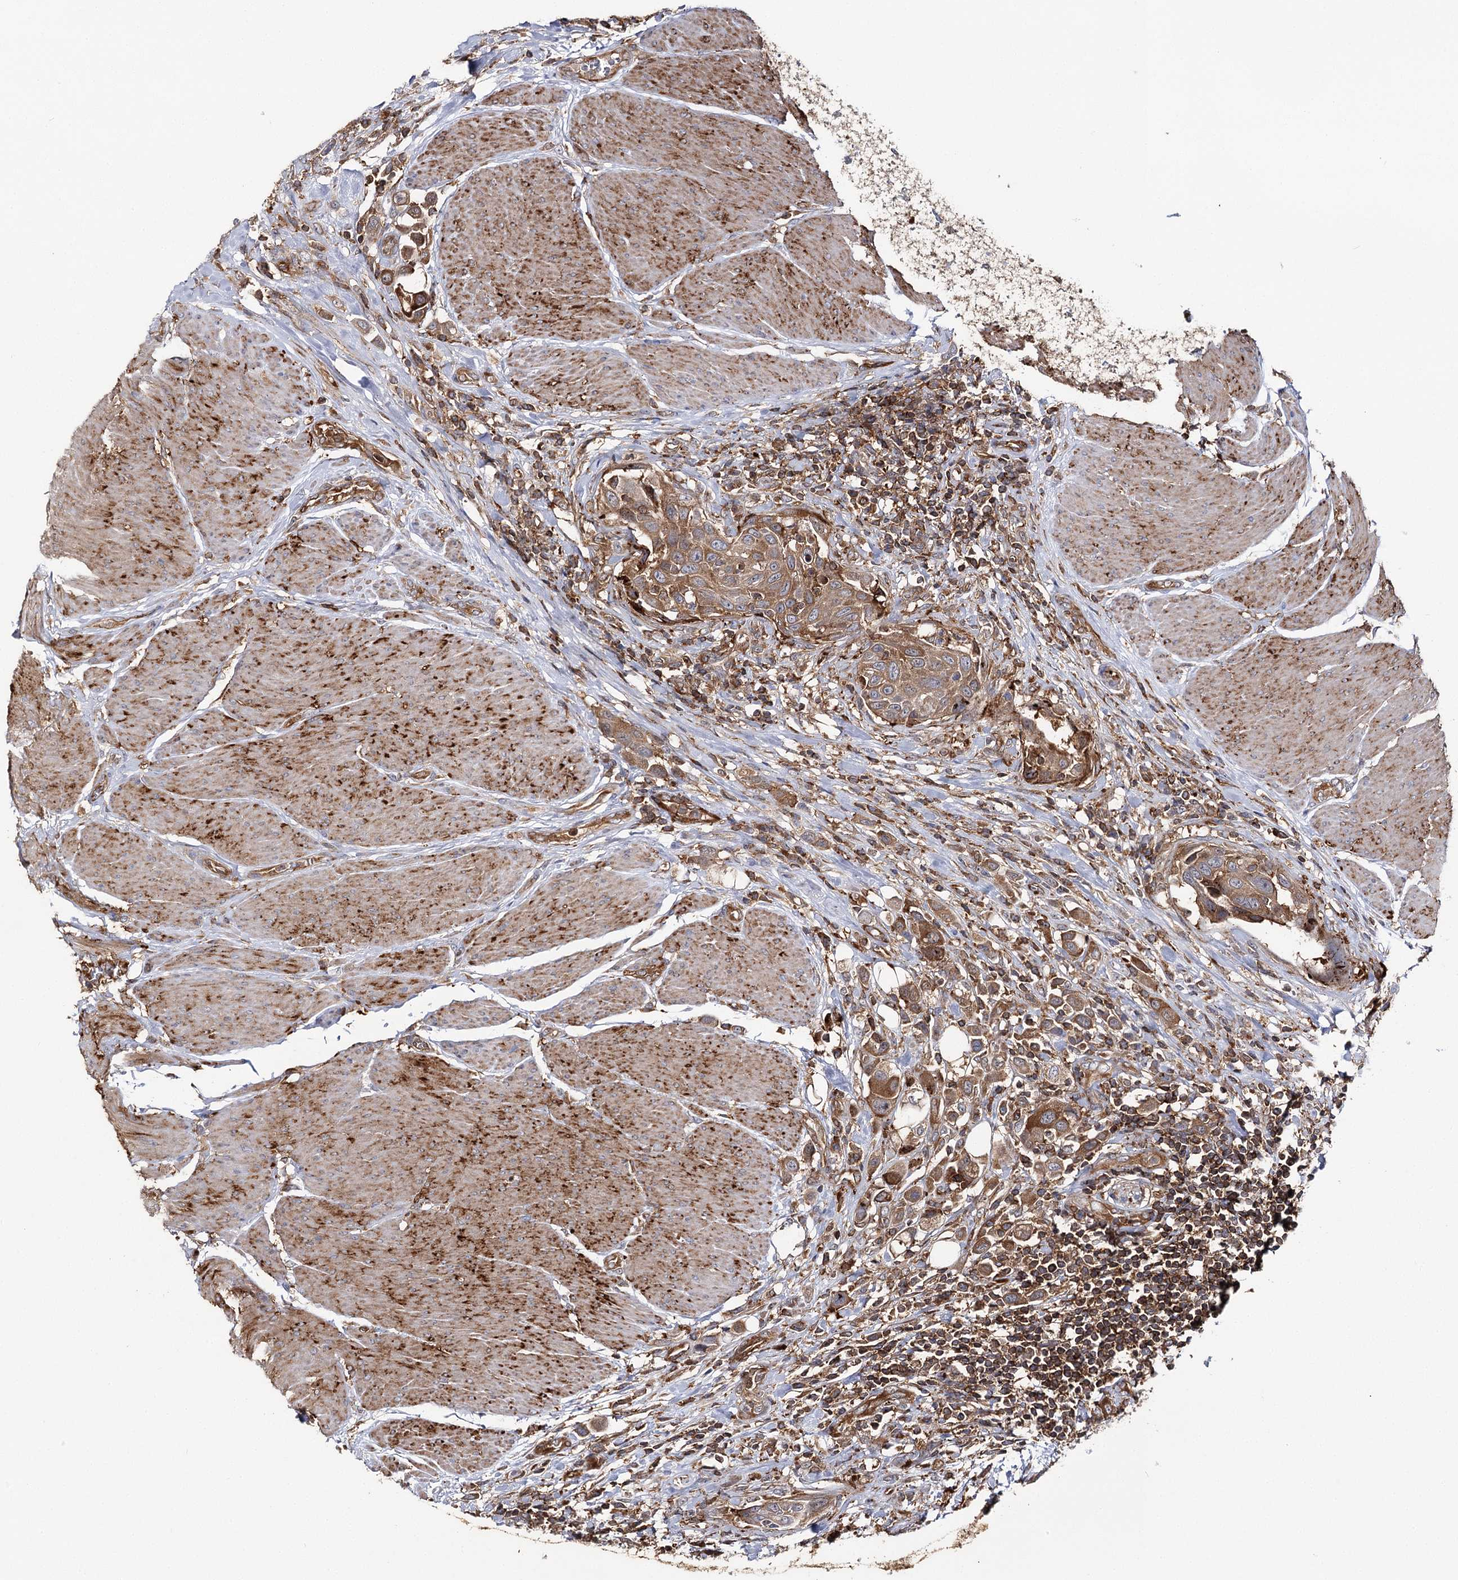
{"staining": {"intensity": "moderate", "quantity": ">75%", "location": "cytoplasmic/membranous"}, "tissue": "urothelial cancer", "cell_type": "Tumor cells", "image_type": "cancer", "snomed": [{"axis": "morphology", "description": "Urothelial carcinoma, High grade"}, {"axis": "topography", "description": "Urinary bladder"}], "caption": "DAB immunohistochemical staining of human urothelial cancer reveals moderate cytoplasmic/membranous protein expression in about >75% of tumor cells.", "gene": "SEC24B", "patient": {"sex": "male", "age": 50}}